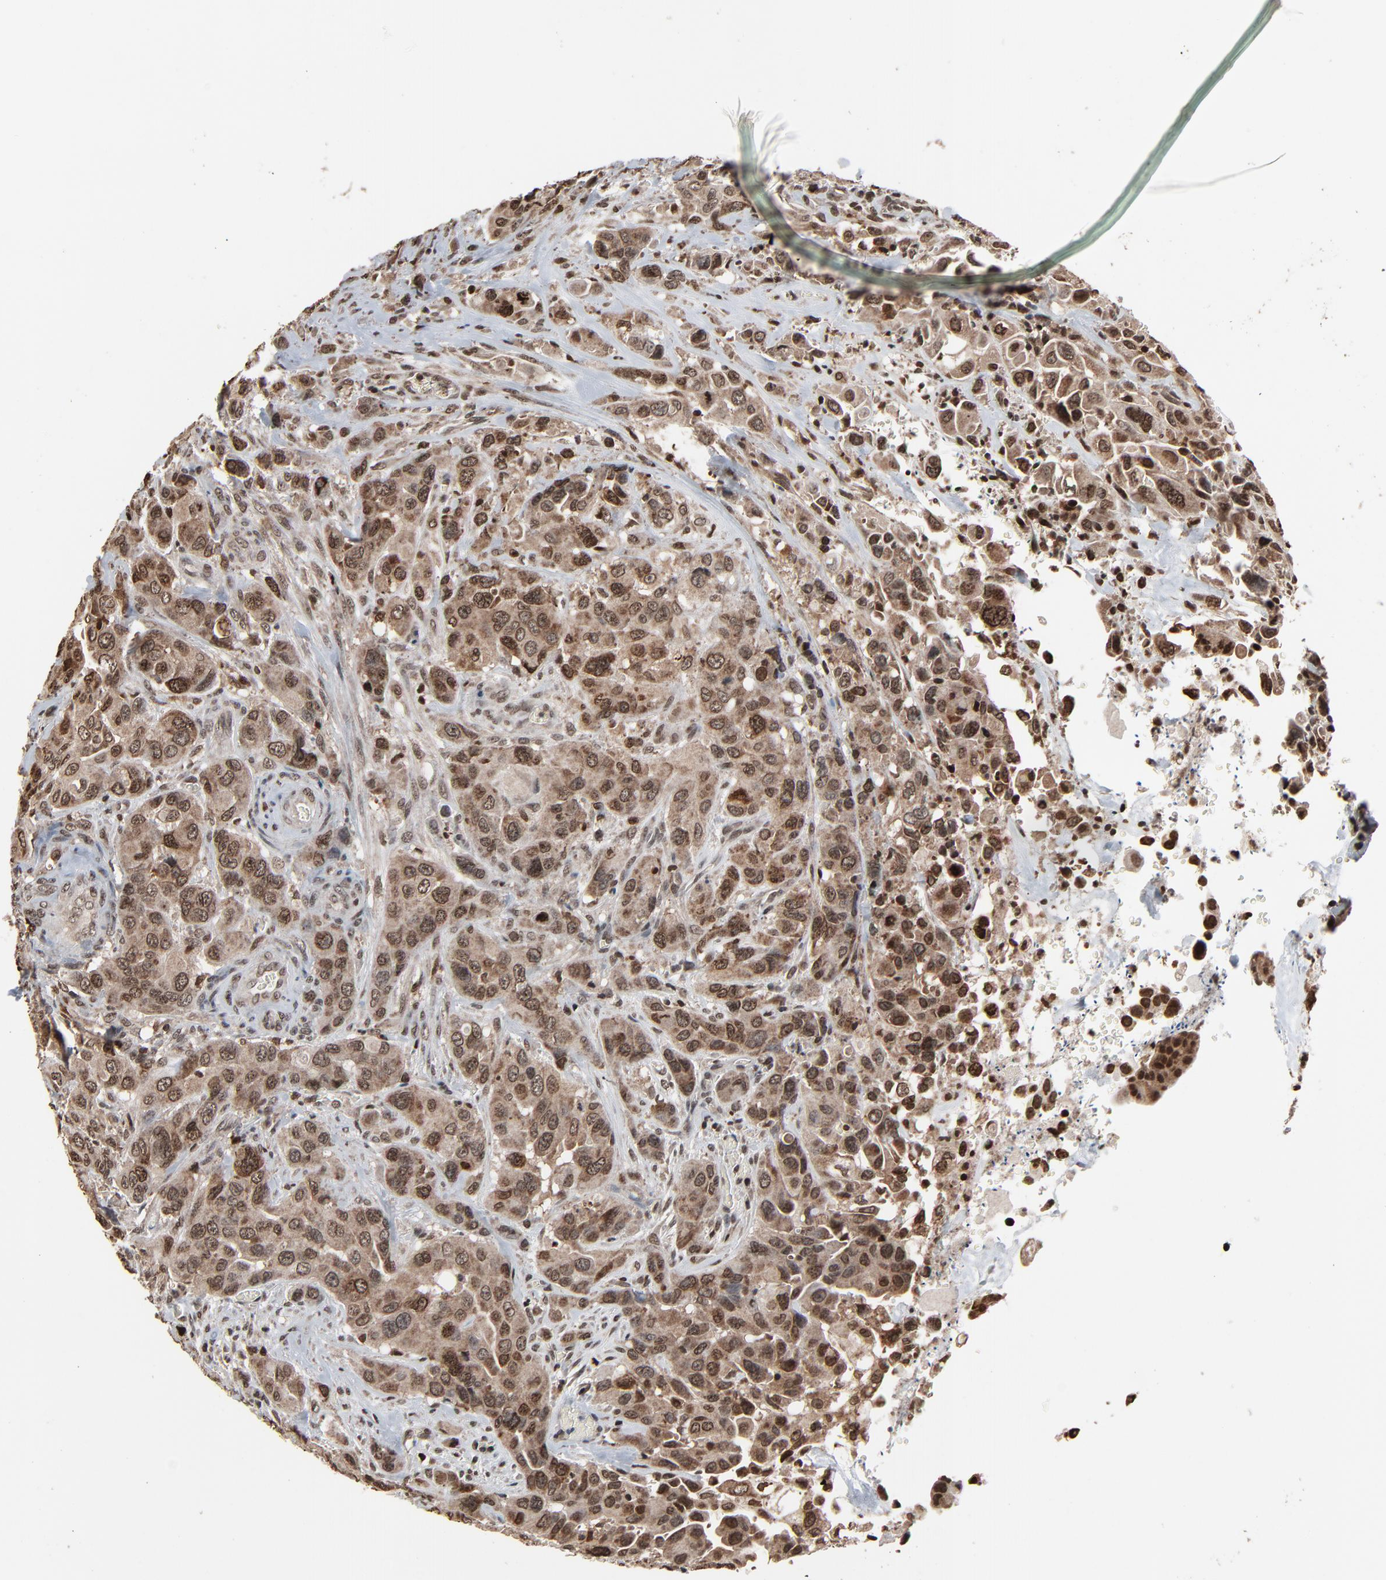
{"staining": {"intensity": "moderate", "quantity": ">75%", "location": "cytoplasmic/membranous,nuclear"}, "tissue": "urothelial cancer", "cell_type": "Tumor cells", "image_type": "cancer", "snomed": [{"axis": "morphology", "description": "Urothelial carcinoma, High grade"}, {"axis": "topography", "description": "Urinary bladder"}], "caption": "This image displays IHC staining of urothelial cancer, with medium moderate cytoplasmic/membranous and nuclear staining in about >75% of tumor cells.", "gene": "RPS6KA3", "patient": {"sex": "male", "age": 73}}